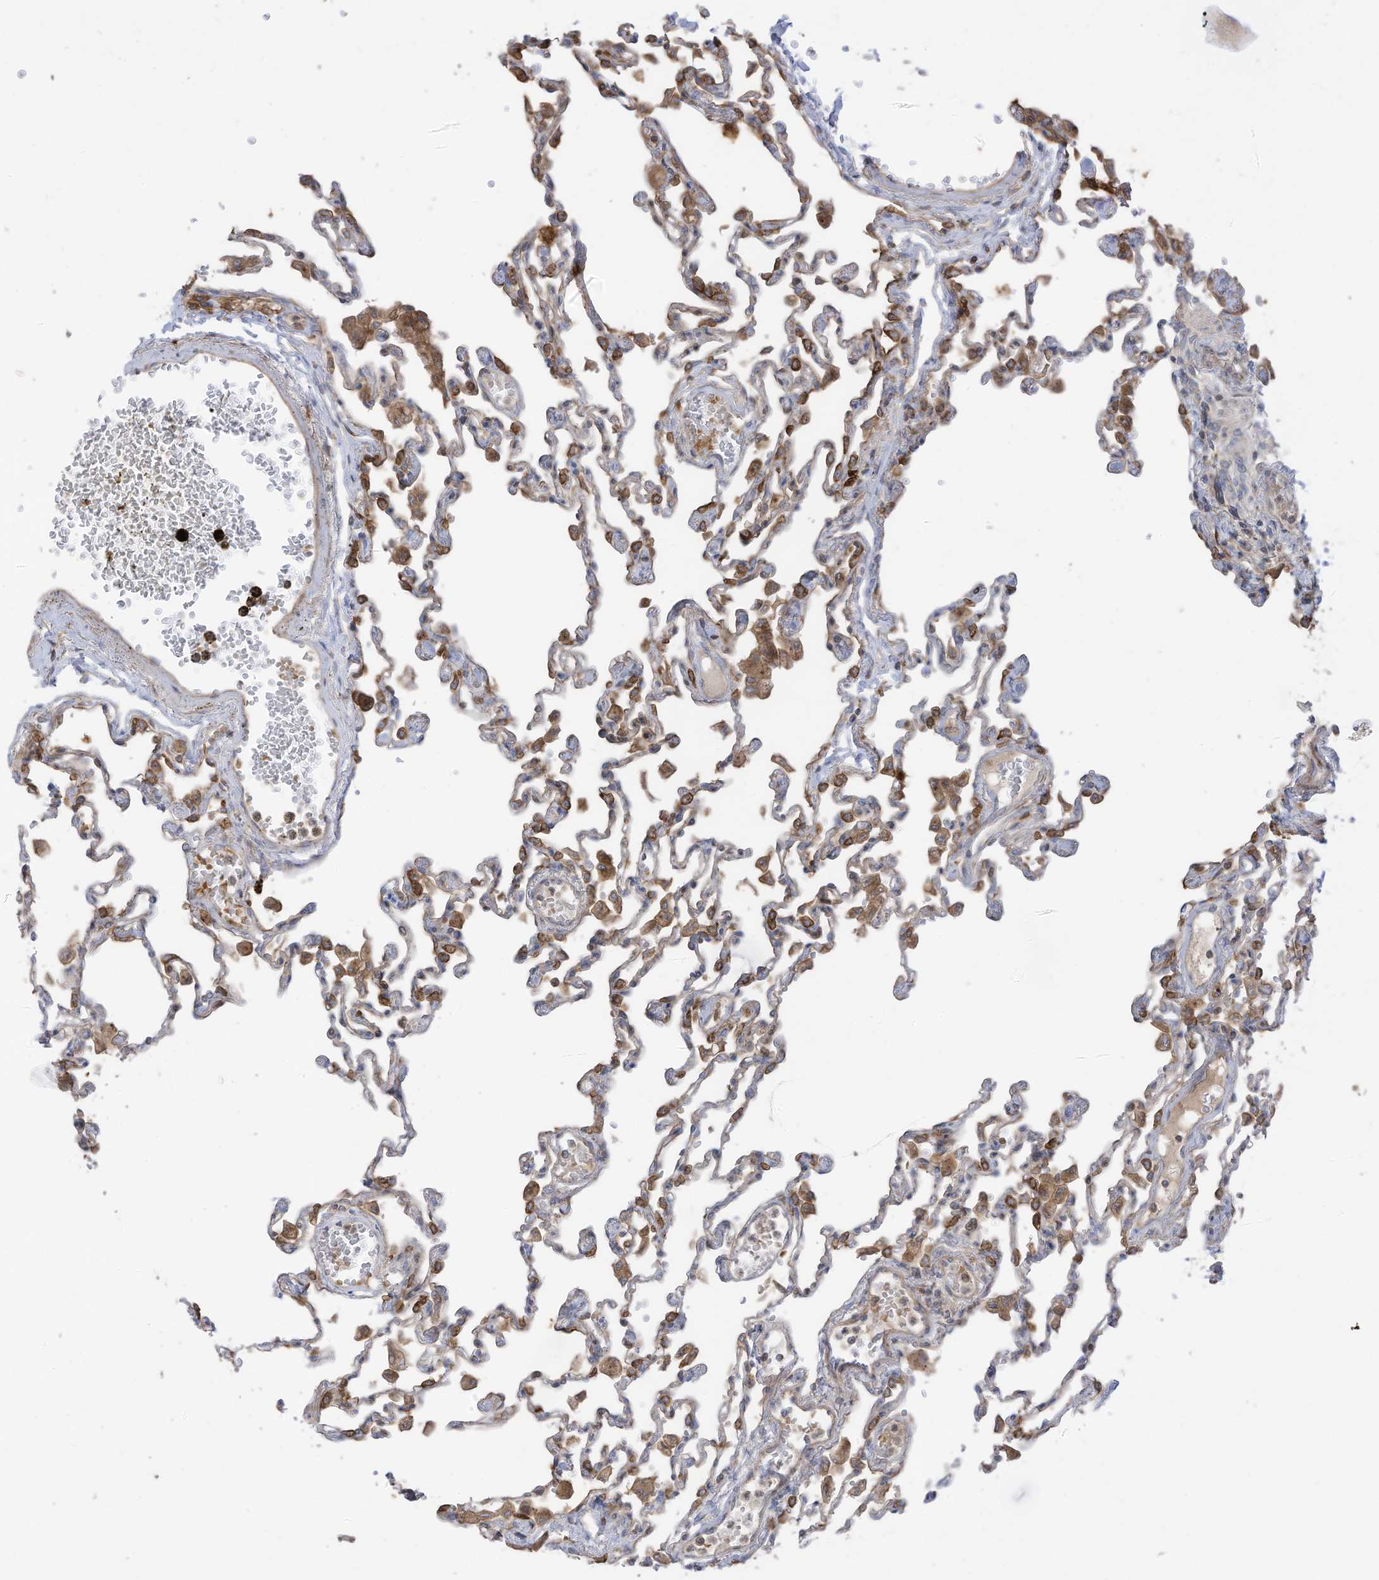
{"staining": {"intensity": "moderate", "quantity": "25%-75%", "location": "cytoplasmic/membranous"}, "tissue": "lung", "cell_type": "Alveolar cells", "image_type": "normal", "snomed": [{"axis": "morphology", "description": "Normal tissue, NOS"}, {"axis": "topography", "description": "Bronchus"}, {"axis": "topography", "description": "Lung"}], "caption": "Immunohistochemistry (DAB (3,3'-diaminobenzidine)) staining of normal lung exhibits moderate cytoplasmic/membranous protein staining in about 25%-75% of alveolar cells.", "gene": "CGAS", "patient": {"sex": "female", "age": 49}}